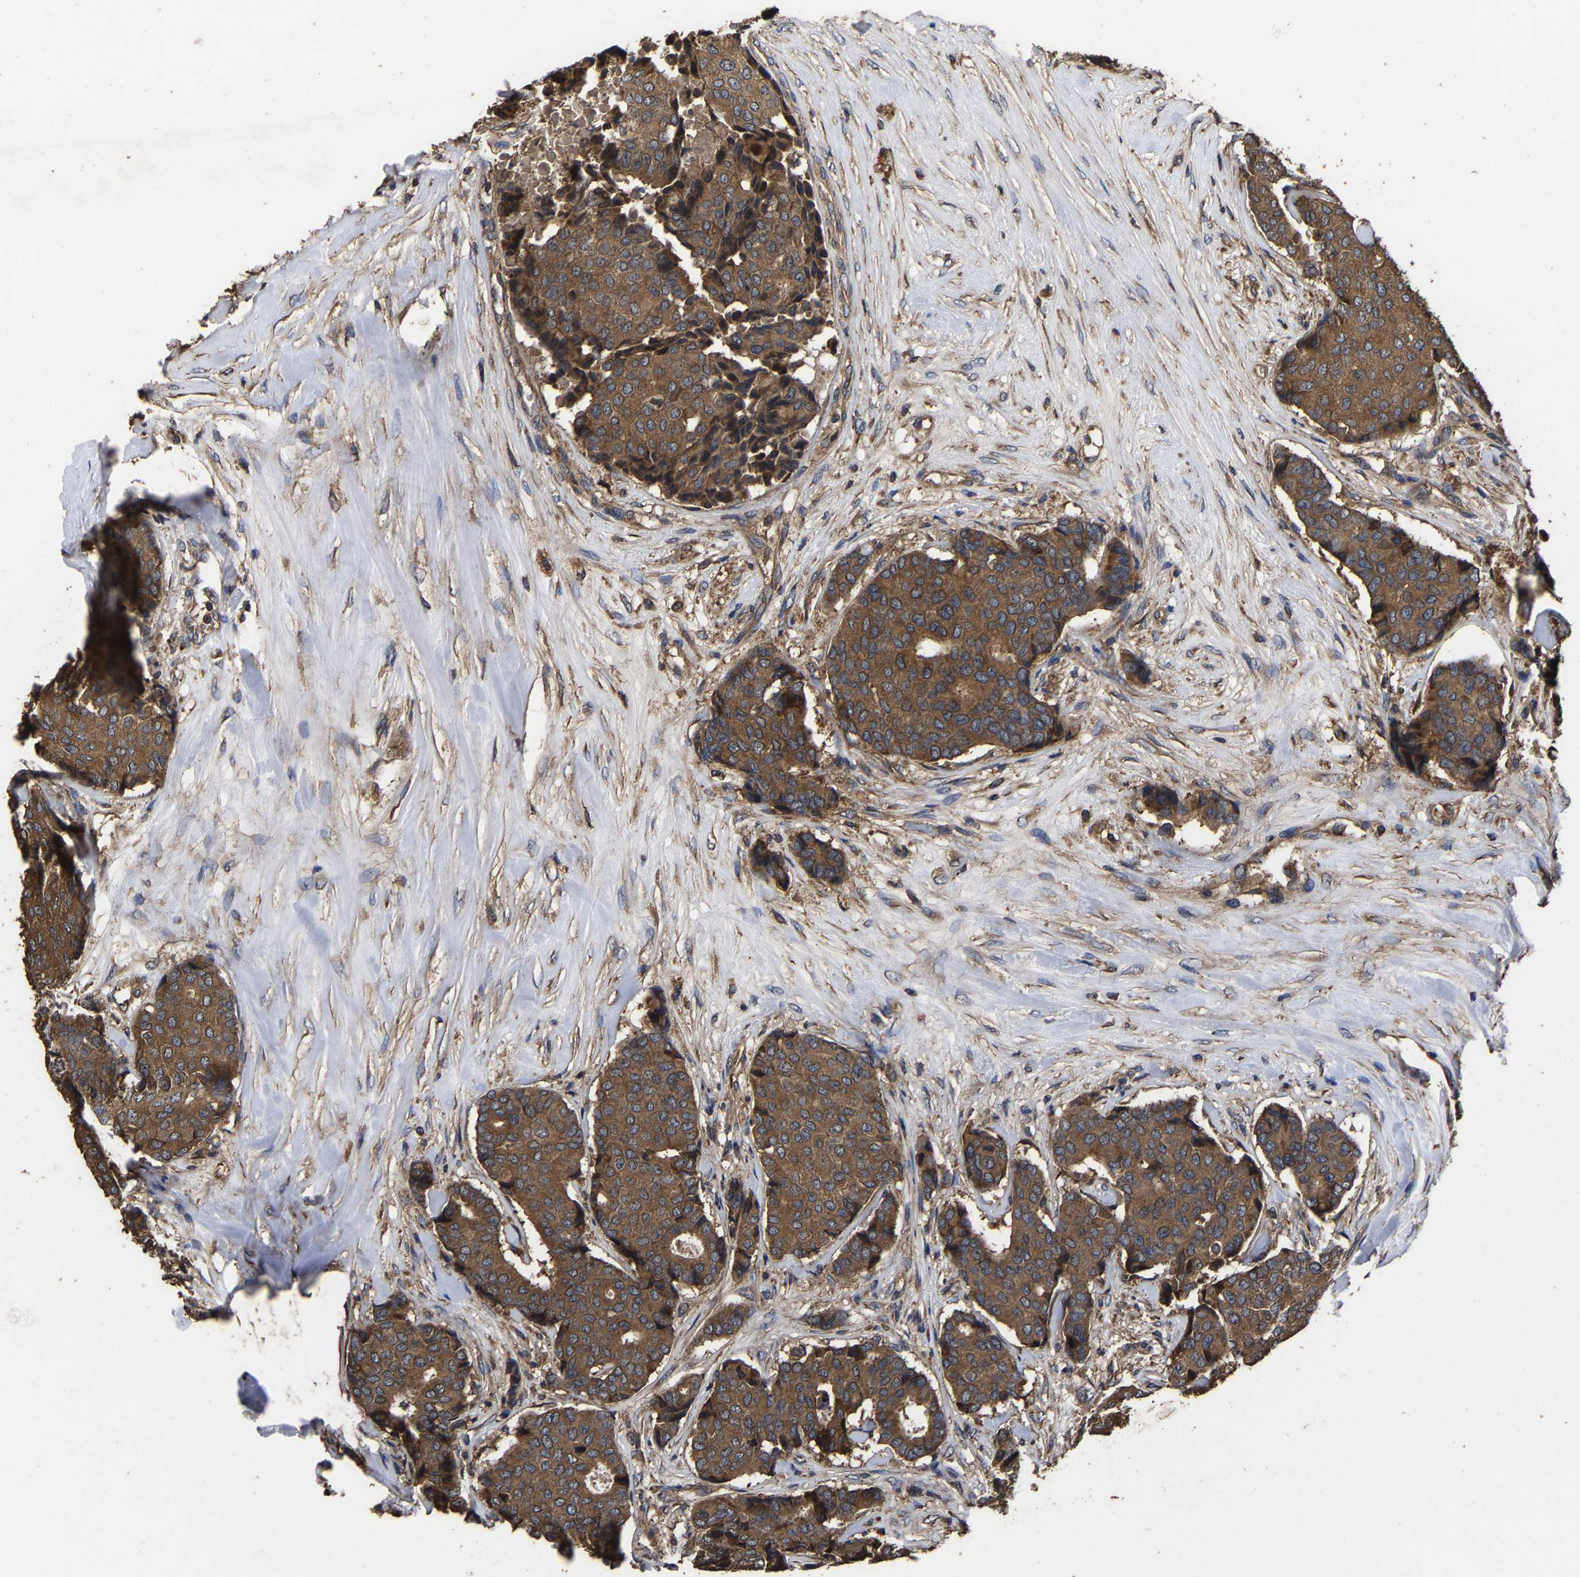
{"staining": {"intensity": "strong", "quantity": ">75%", "location": "cytoplasmic/membranous"}, "tissue": "breast cancer", "cell_type": "Tumor cells", "image_type": "cancer", "snomed": [{"axis": "morphology", "description": "Duct carcinoma"}, {"axis": "topography", "description": "Breast"}], "caption": "Protein analysis of breast cancer (invasive ductal carcinoma) tissue displays strong cytoplasmic/membranous positivity in about >75% of tumor cells.", "gene": "ITCH", "patient": {"sex": "female", "age": 75}}